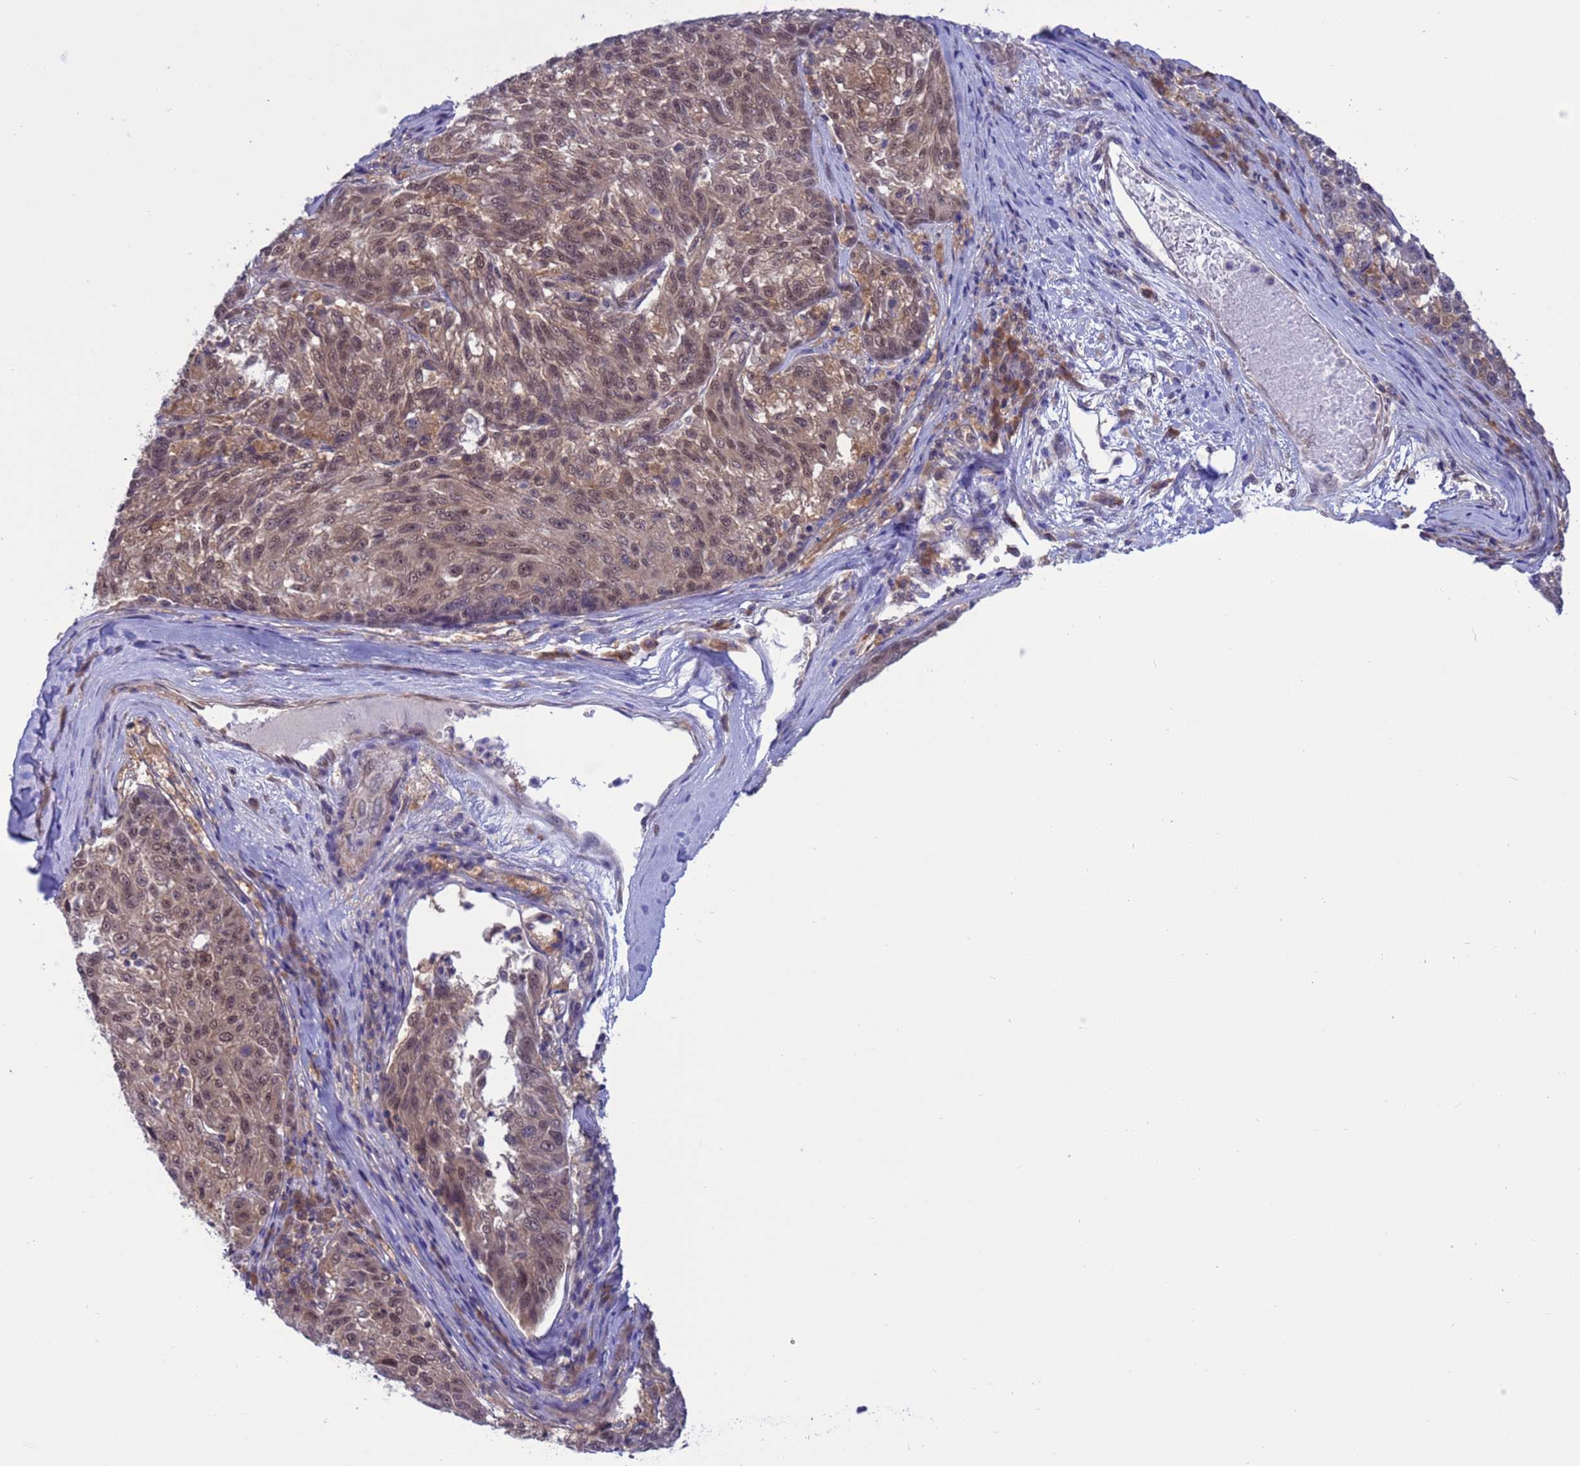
{"staining": {"intensity": "weak", "quantity": ">75%", "location": "cytoplasmic/membranous,nuclear"}, "tissue": "melanoma", "cell_type": "Tumor cells", "image_type": "cancer", "snomed": [{"axis": "morphology", "description": "Malignant melanoma, NOS"}, {"axis": "topography", "description": "Skin"}], "caption": "Immunohistochemistry (IHC) image of melanoma stained for a protein (brown), which exhibits low levels of weak cytoplasmic/membranous and nuclear expression in approximately >75% of tumor cells.", "gene": "ZNF461", "patient": {"sex": "male", "age": 53}}